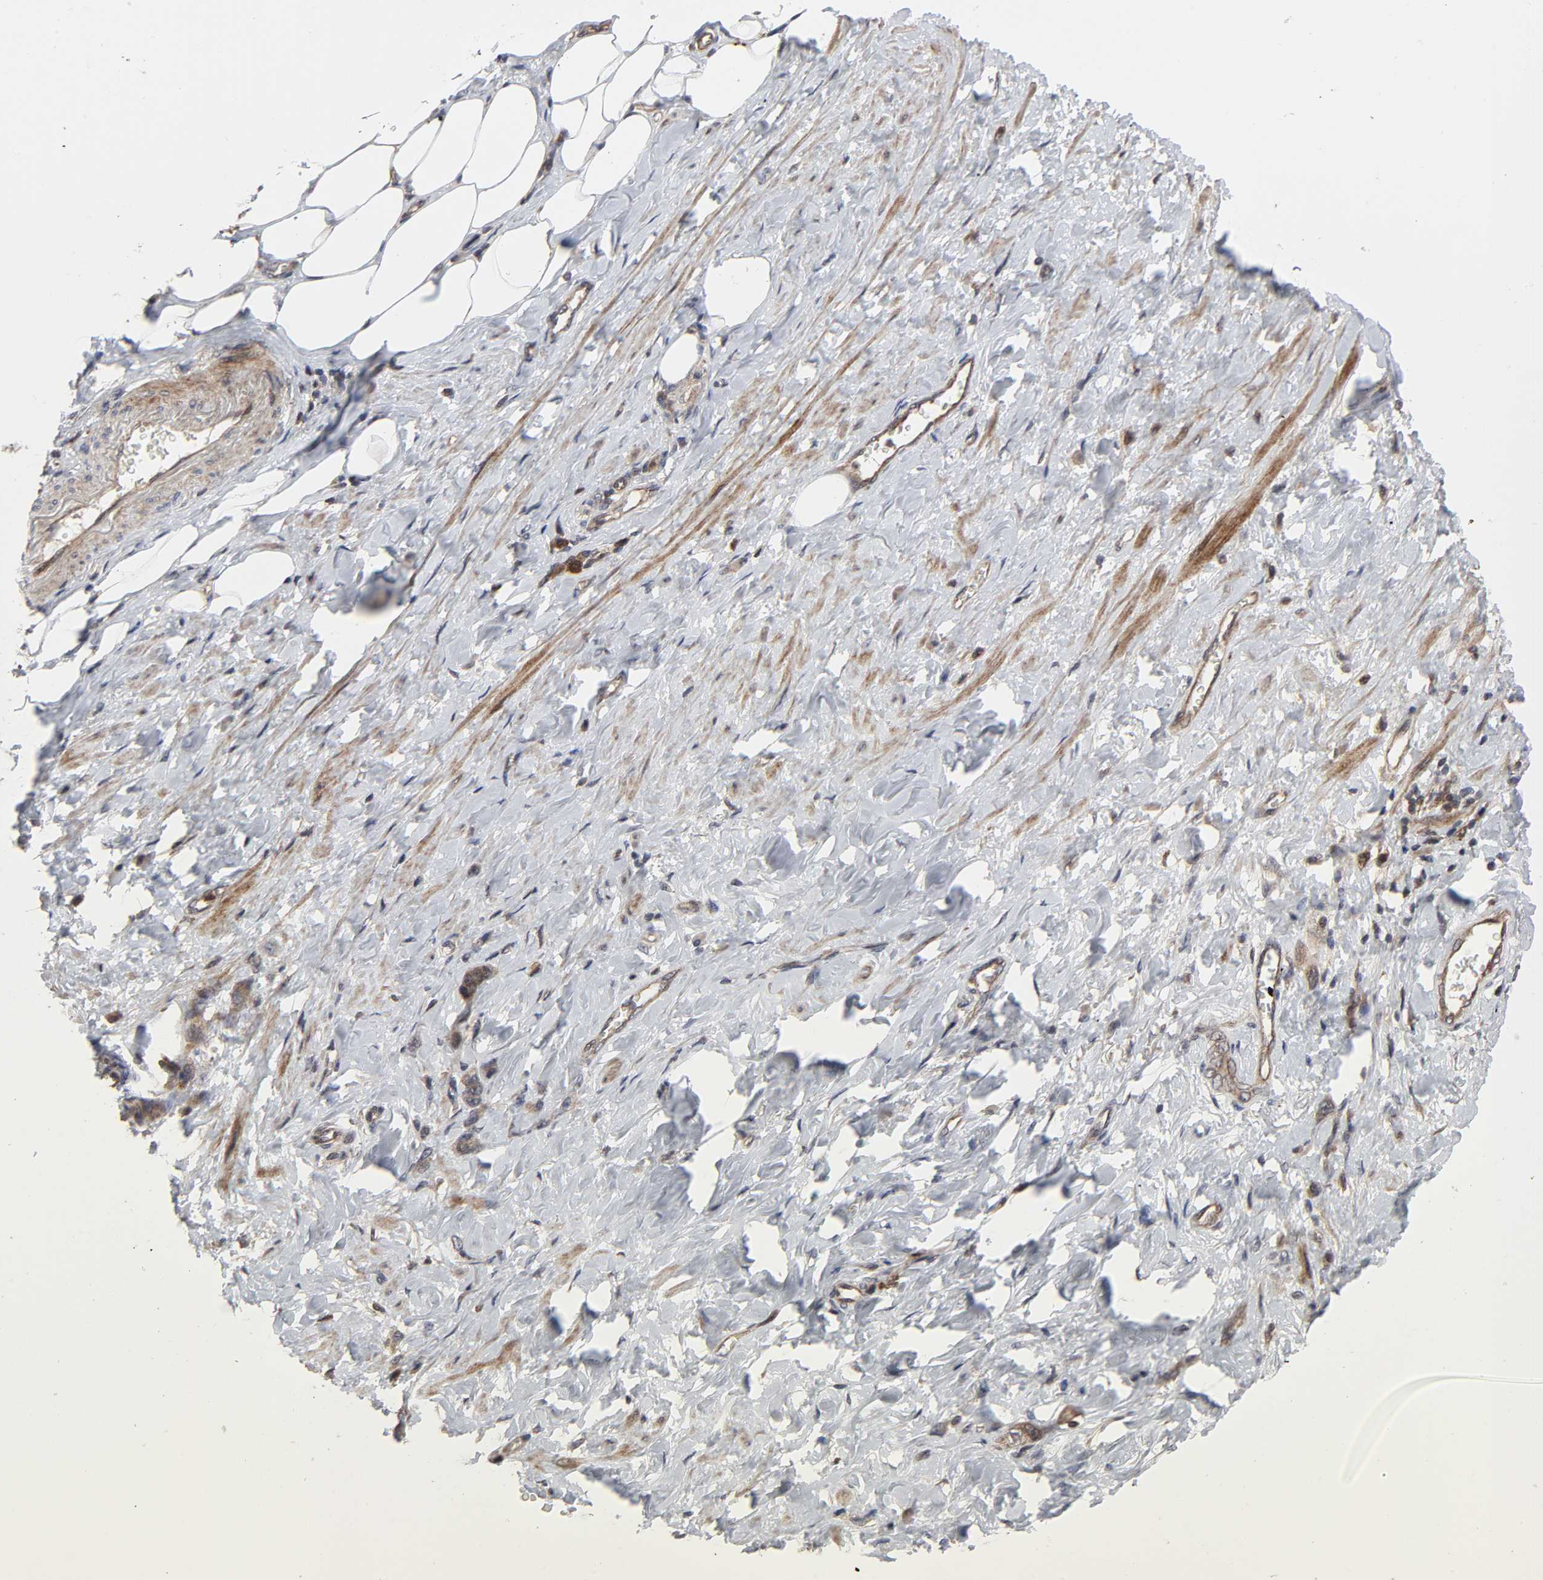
{"staining": {"intensity": "weak", "quantity": ">75%", "location": "cytoplasmic/membranous"}, "tissue": "stomach cancer", "cell_type": "Tumor cells", "image_type": "cancer", "snomed": [{"axis": "morphology", "description": "Adenocarcinoma, NOS"}, {"axis": "topography", "description": "Stomach"}], "caption": "An immunohistochemistry (IHC) micrograph of neoplastic tissue is shown. Protein staining in brown shows weak cytoplasmic/membranous positivity in adenocarcinoma (stomach) within tumor cells.", "gene": "CASP9", "patient": {"sex": "male", "age": 82}}